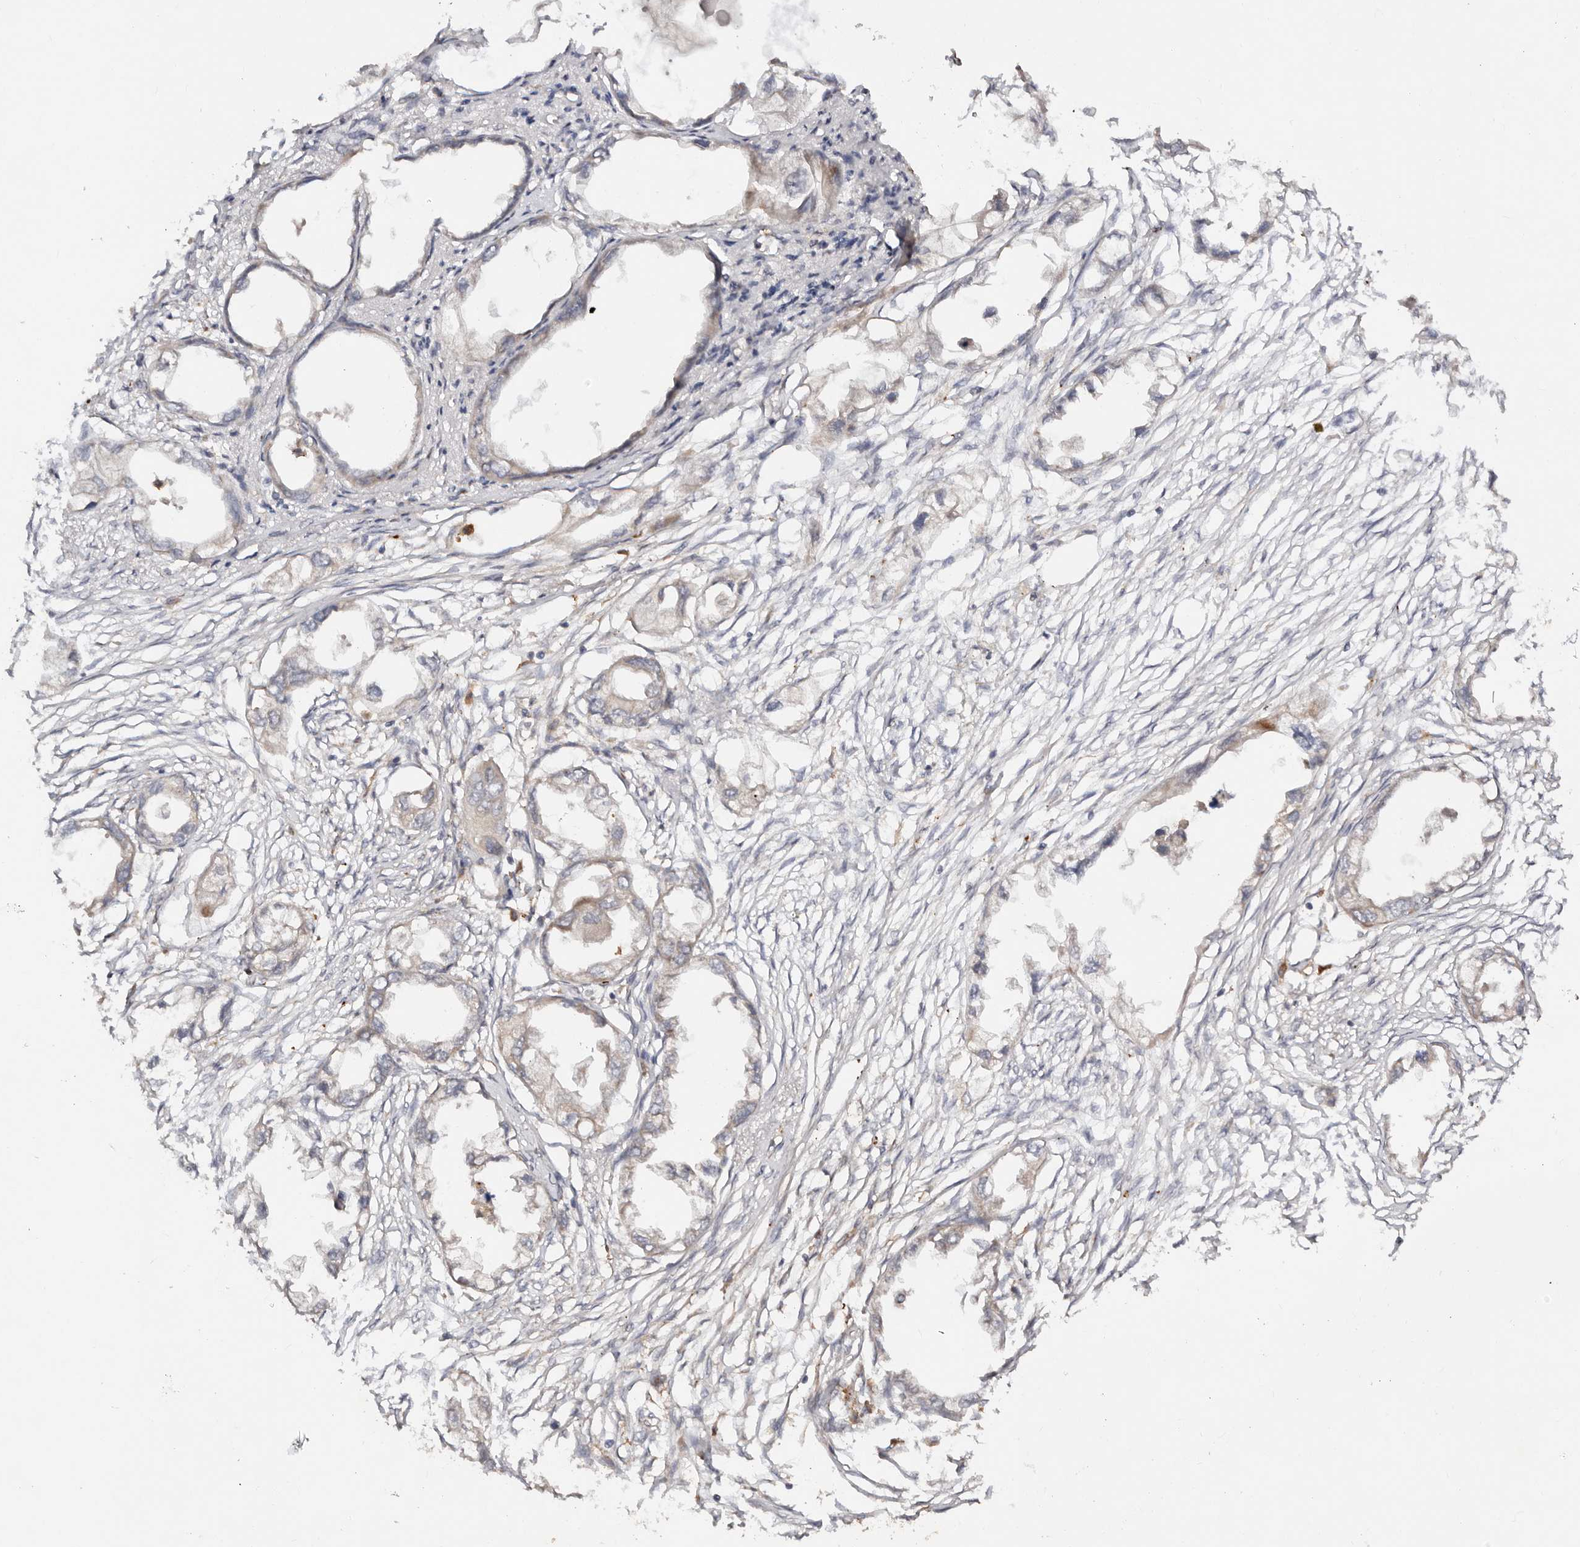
{"staining": {"intensity": "weak", "quantity": "<25%", "location": "cytoplasmic/membranous"}, "tissue": "endometrial cancer", "cell_type": "Tumor cells", "image_type": "cancer", "snomed": [{"axis": "morphology", "description": "Adenocarcinoma, NOS"}, {"axis": "morphology", "description": "Adenocarcinoma, metastatic, NOS"}, {"axis": "topography", "description": "Adipose tissue"}, {"axis": "topography", "description": "Endometrium"}], "caption": "Endometrial cancer (metastatic adenocarcinoma) was stained to show a protein in brown. There is no significant staining in tumor cells.", "gene": "DENND11", "patient": {"sex": "female", "age": 67}}